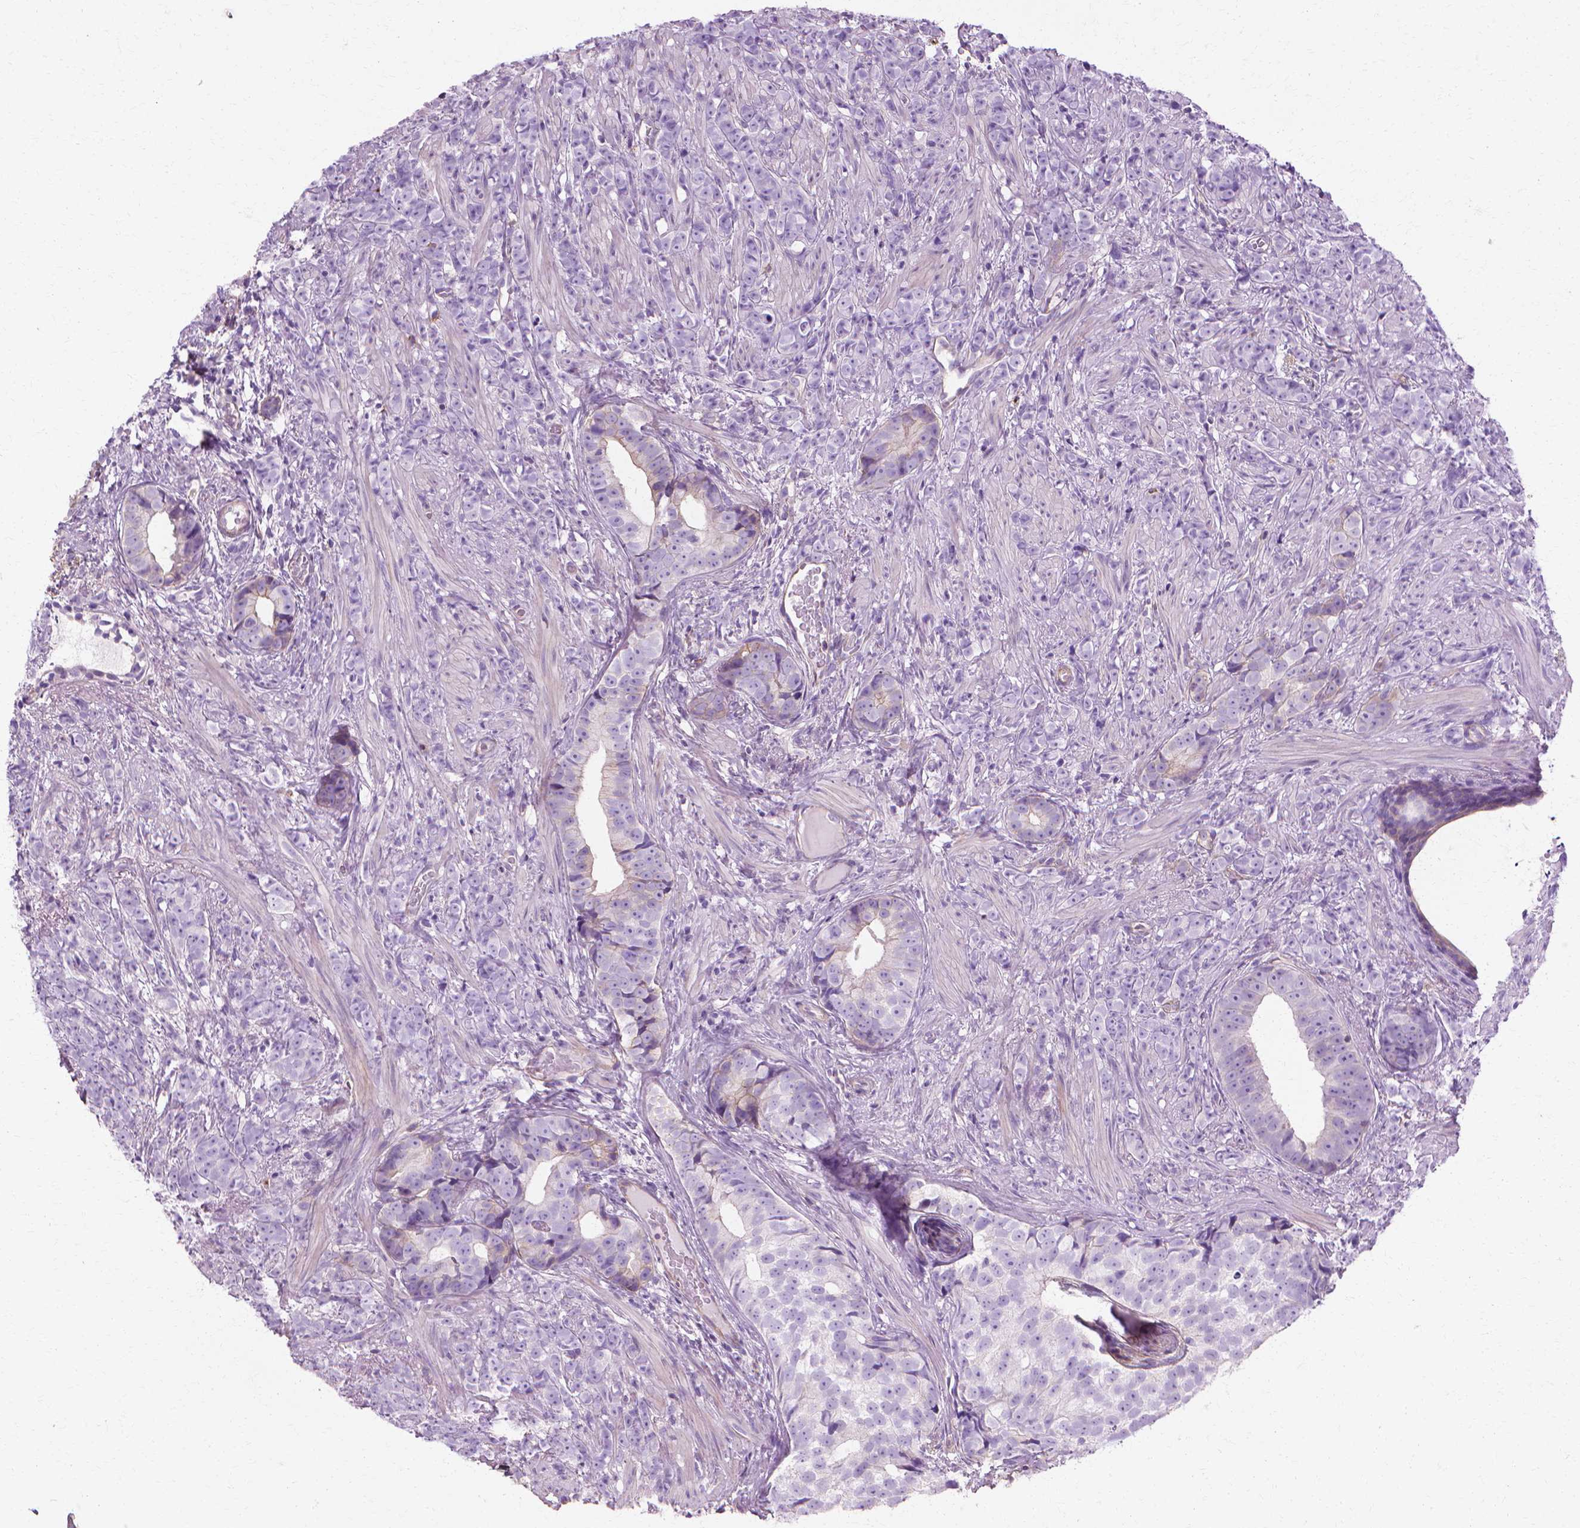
{"staining": {"intensity": "negative", "quantity": "none", "location": "none"}, "tissue": "prostate cancer", "cell_type": "Tumor cells", "image_type": "cancer", "snomed": [{"axis": "morphology", "description": "Adenocarcinoma, High grade"}, {"axis": "topography", "description": "Prostate"}], "caption": "Immunohistochemistry histopathology image of human prostate adenocarcinoma (high-grade) stained for a protein (brown), which displays no positivity in tumor cells.", "gene": "CFAP157", "patient": {"sex": "male", "age": 81}}